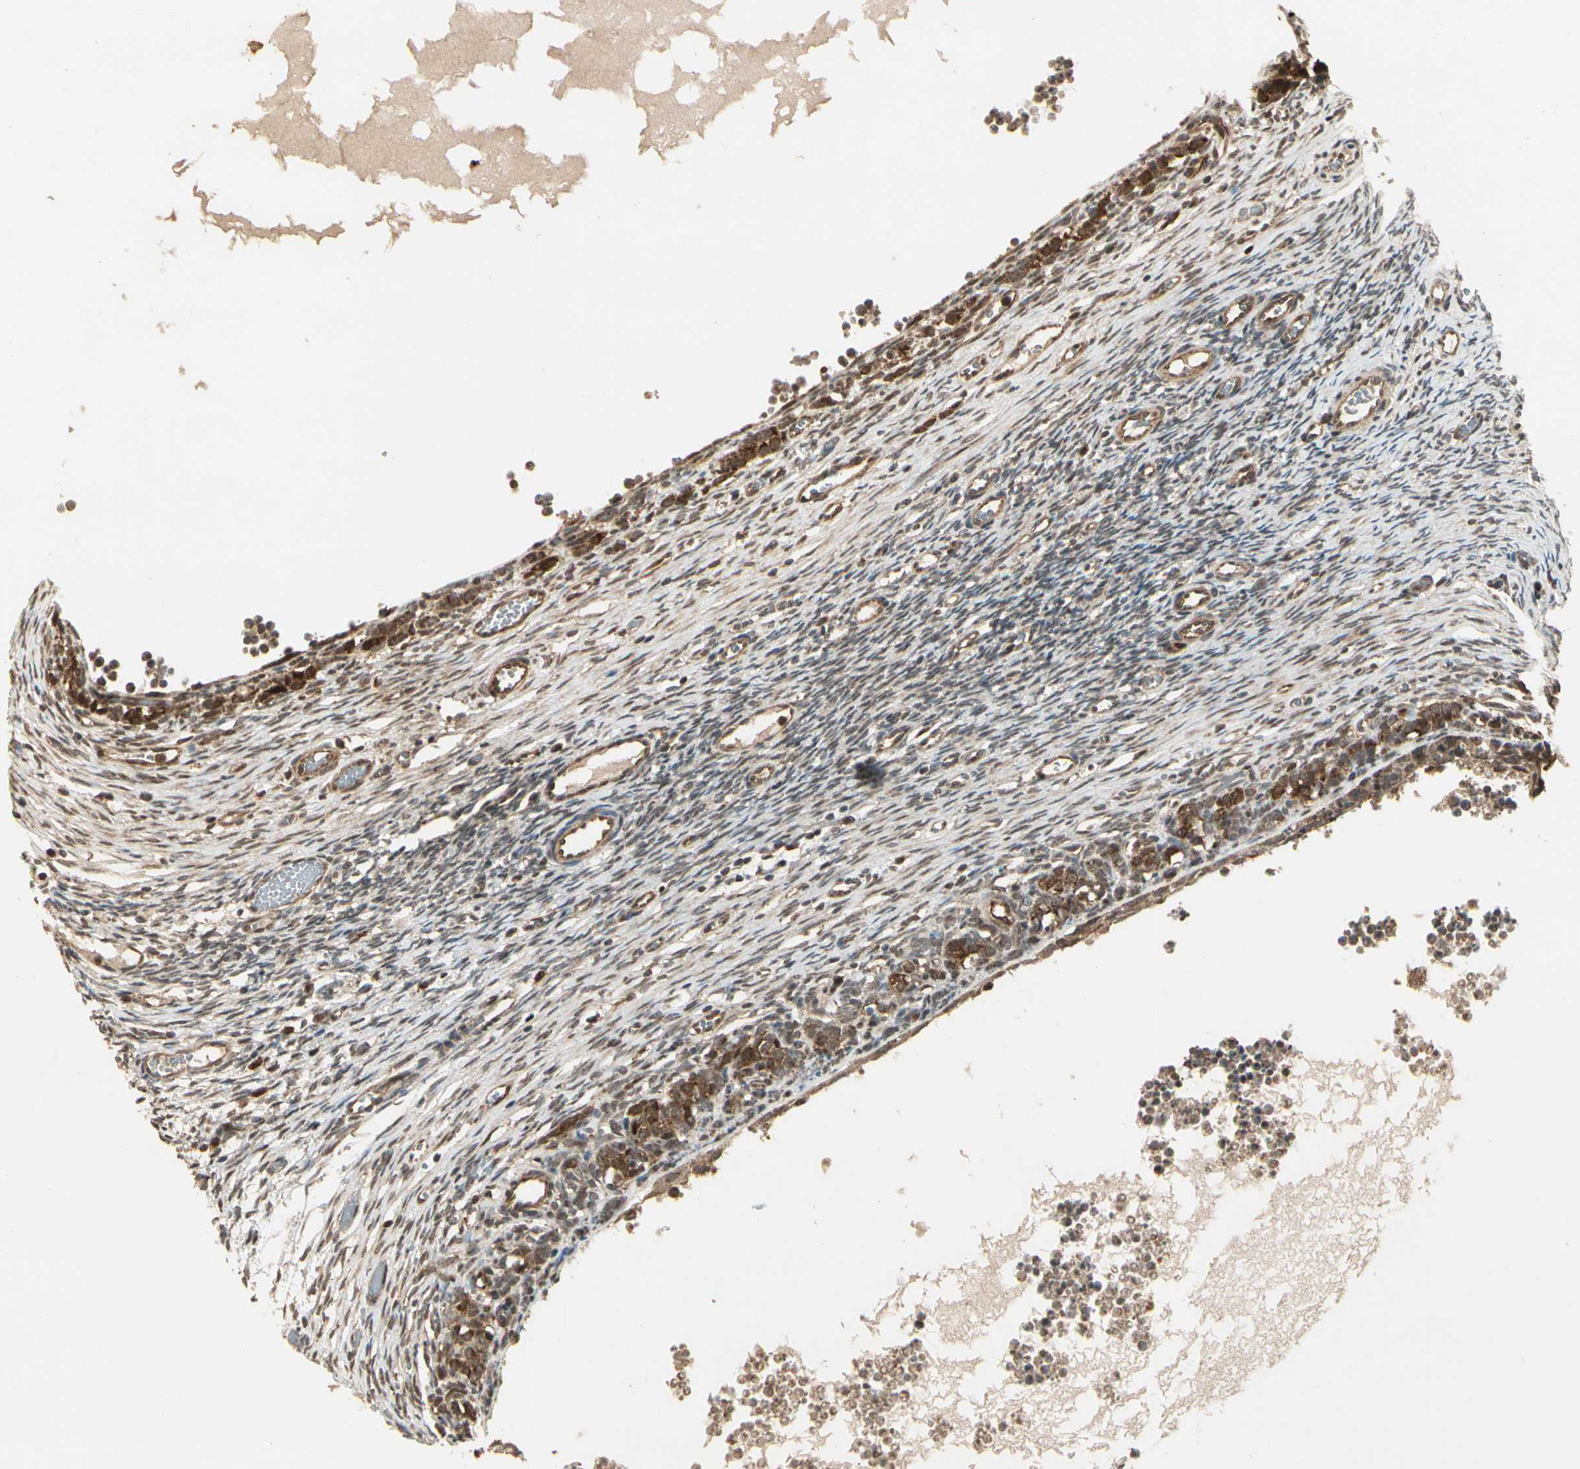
{"staining": {"intensity": "moderate", "quantity": "25%-75%", "location": "cytoplasmic/membranous"}, "tissue": "ovary", "cell_type": "Follicle cells", "image_type": "normal", "snomed": [{"axis": "morphology", "description": "Normal tissue, NOS"}, {"axis": "topography", "description": "Ovary"}], "caption": "DAB immunohistochemical staining of normal human ovary shows moderate cytoplasmic/membranous protein staining in approximately 25%-75% of follicle cells.", "gene": "GLUL", "patient": {"sex": "female", "age": 35}}